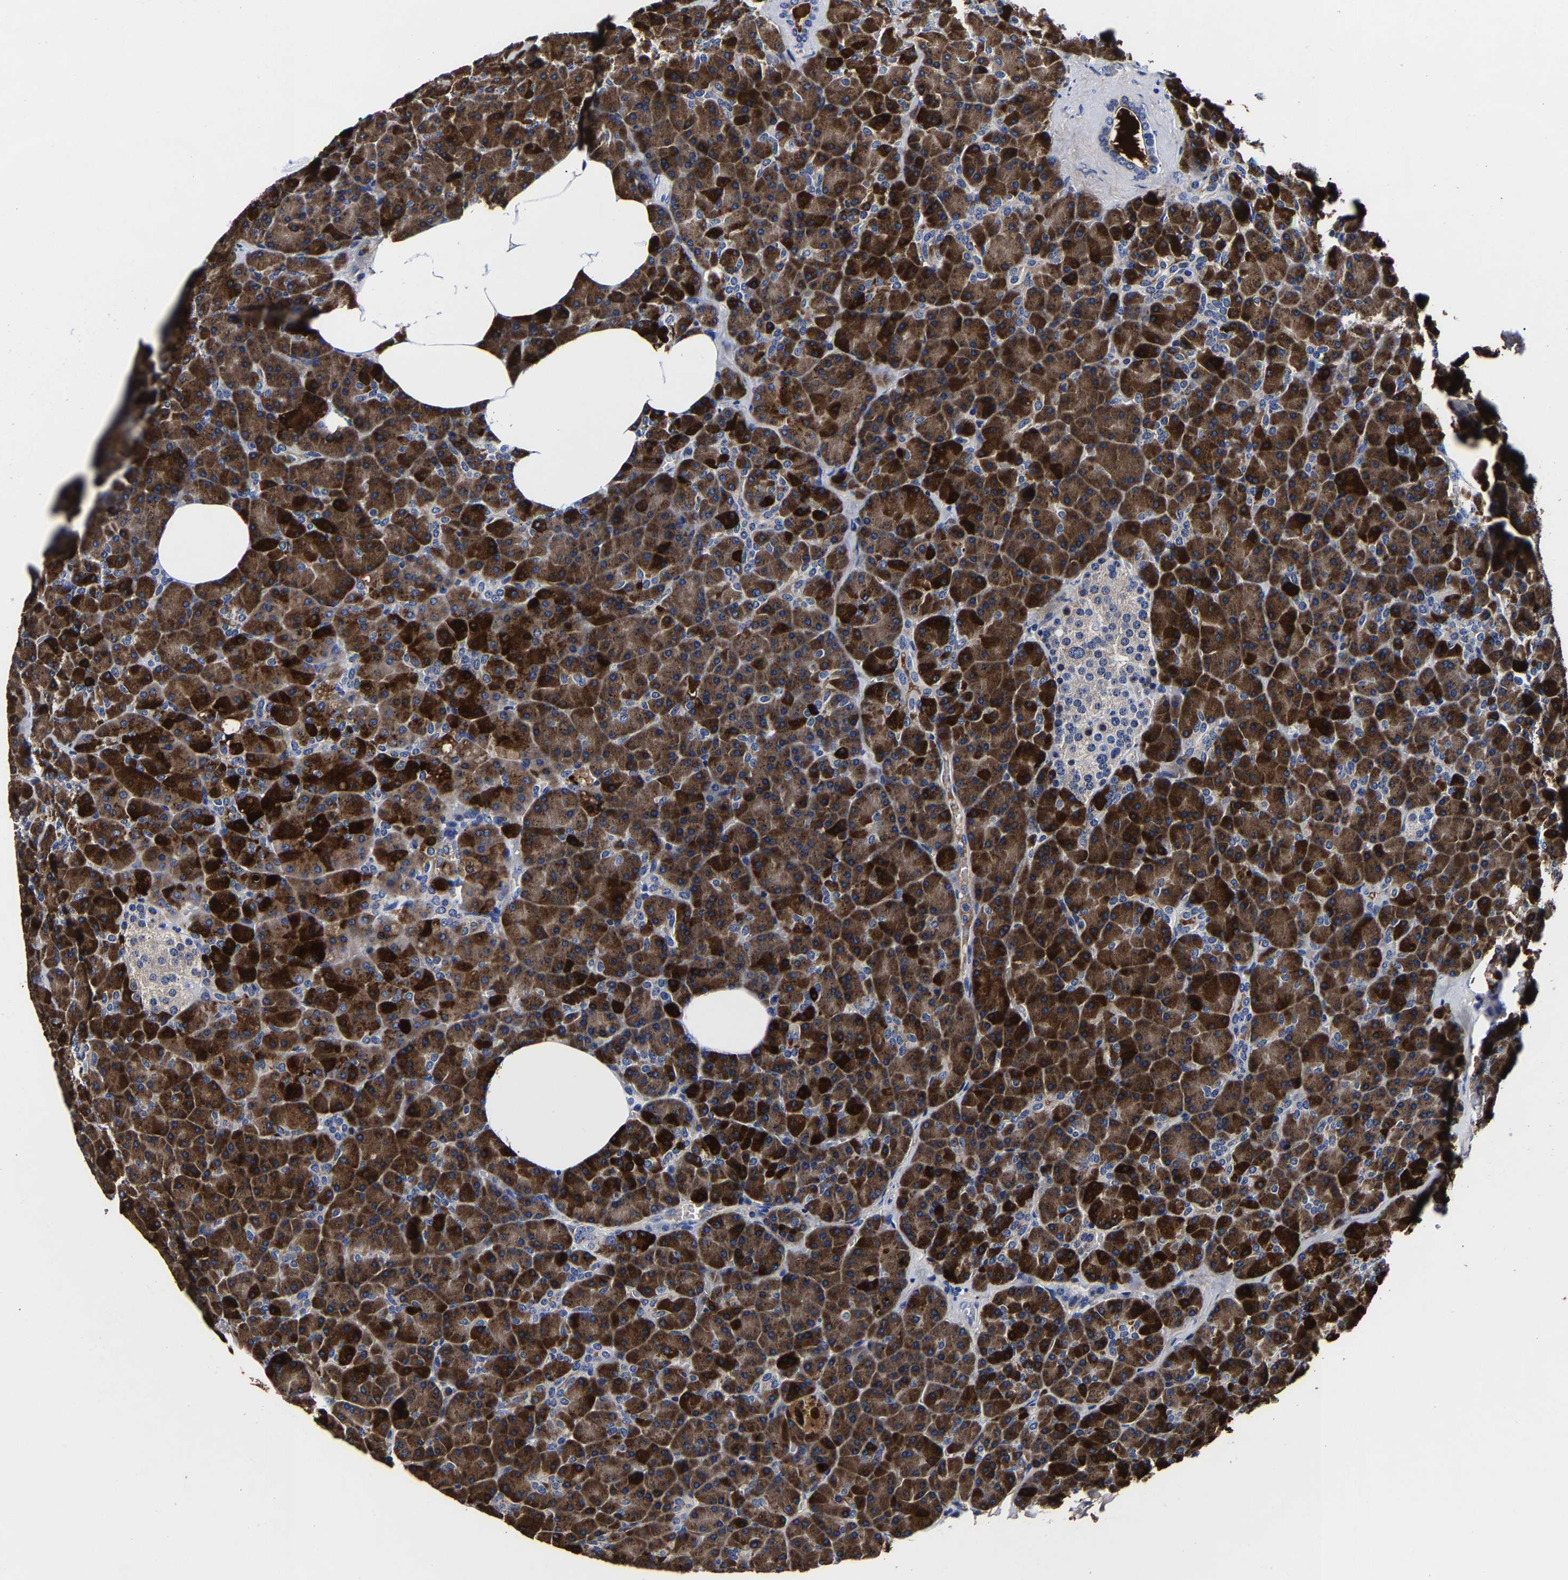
{"staining": {"intensity": "strong", "quantity": ">75%", "location": "cytoplasmic/membranous"}, "tissue": "pancreas", "cell_type": "Exocrine glandular cells", "image_type": "normal", "snomed": [{"axis": "morphology", "description": "Normal tissue, NOS"}, {"axis": "morphology", "description": "Carcinoid, malignant, NOS"}, {"axis": "topography", "description": "Pancreas"}], "caption": "Protein expression analysis of normal pancreas shows strong cytoplasmic/membranous staining in about >75% of exocrine glandular cells. The protein of interest is shown in brown color, while the nuclei are stained blue.", "gene": "CPA2", "patient": {"sex": "female", "age": 35}}